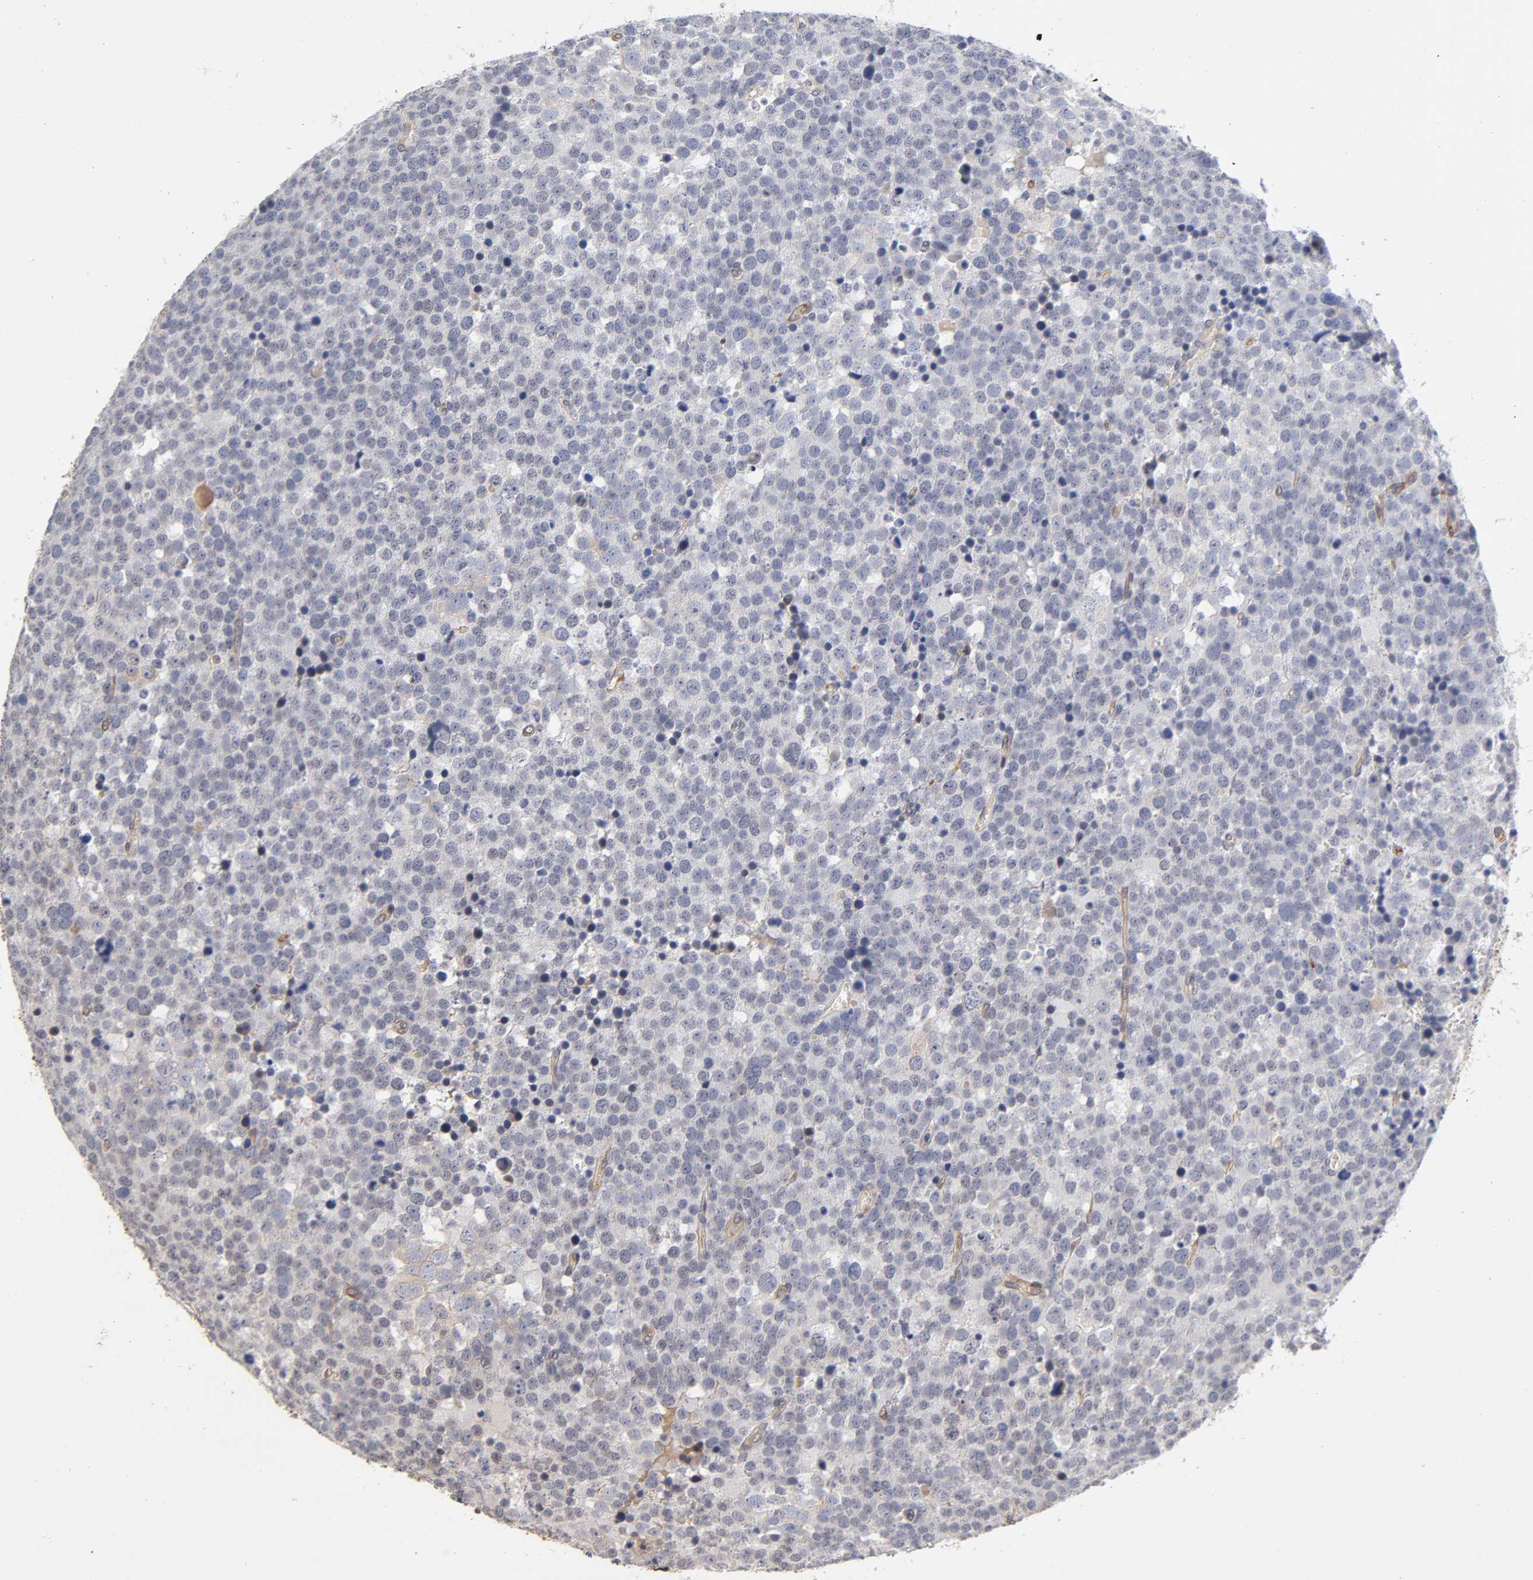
{"staining": {"intensity": "negative", "quantity": "none", "location": "none"}, "tissue": "testis cancer", "cell_type": "Tumor cells", "image_type": "cancer", "snomed": [{"axis": "morphology", "description": "Seminoma, NOS"}, {"axis": "topography", "description": "Testis"}], "caption": "An immunohistochemistry (IHC) histopathology image of testis seminoma is shown. There is no staining in tumor cells of testis seminoma. (IHC, brightfield microscopy, high magnification).", "gene": "LAMB1", "patient": {"sex": "male", "age": 71}}